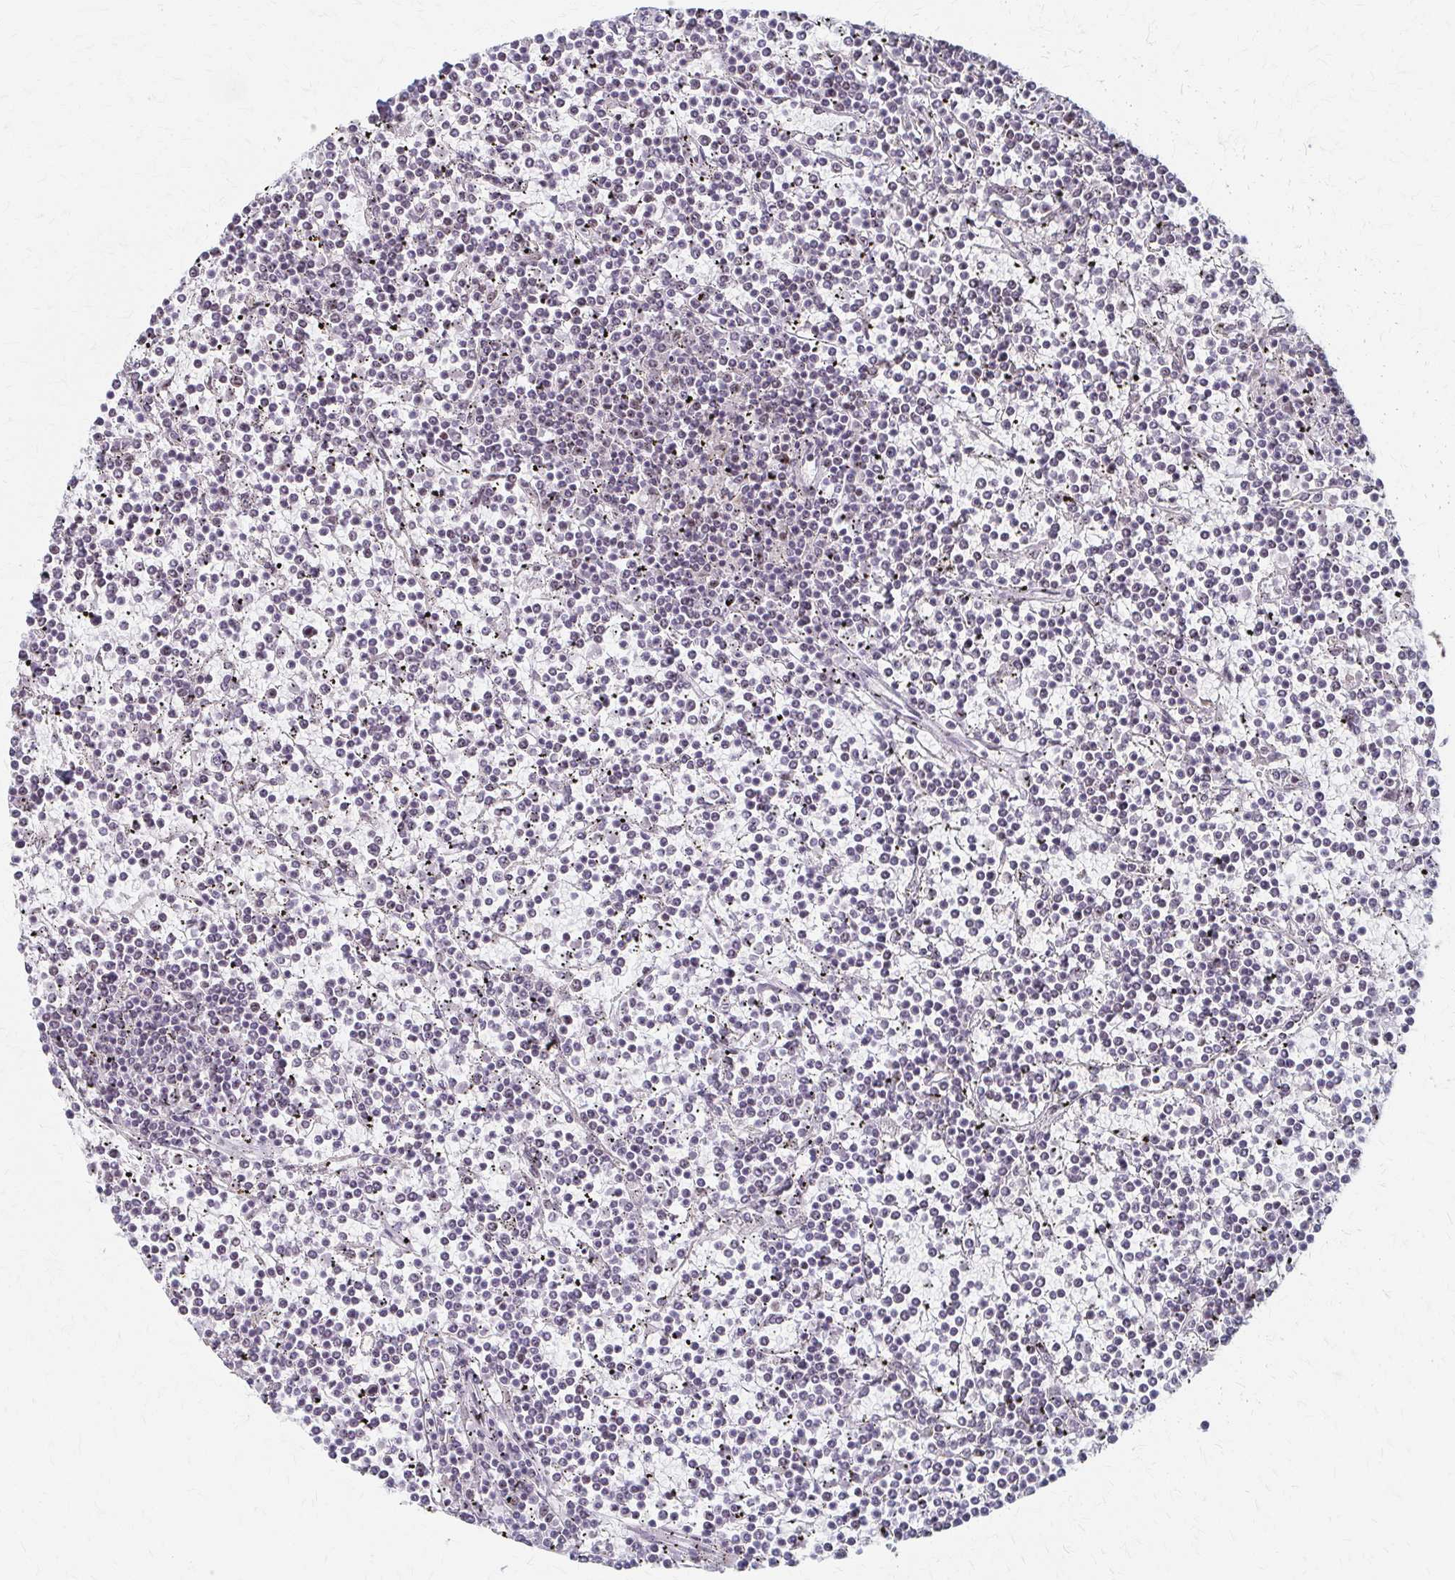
{"staining": {"intensity": "negative", "quantity": "none", "location": "none"}, "tissue": "lymphoma", "cell_type": "Tumor cells", "image_type": "cancer", "snomed": [{"axis": "morphology", "description": "Malignant lymphoma, non-Hodgkin's type, Low grade"}, {"axis": "topography", "description": "Spleen"}], "caption": "This photomicrograph is of lymphoma stained with immunohistochemistry (IHC) to label a protein in brown with the nuclei are counter-stained blue. There is no positivity in tumor cells.", "gene": "PES1", "patient": {"sex": "female", "age": 19}}